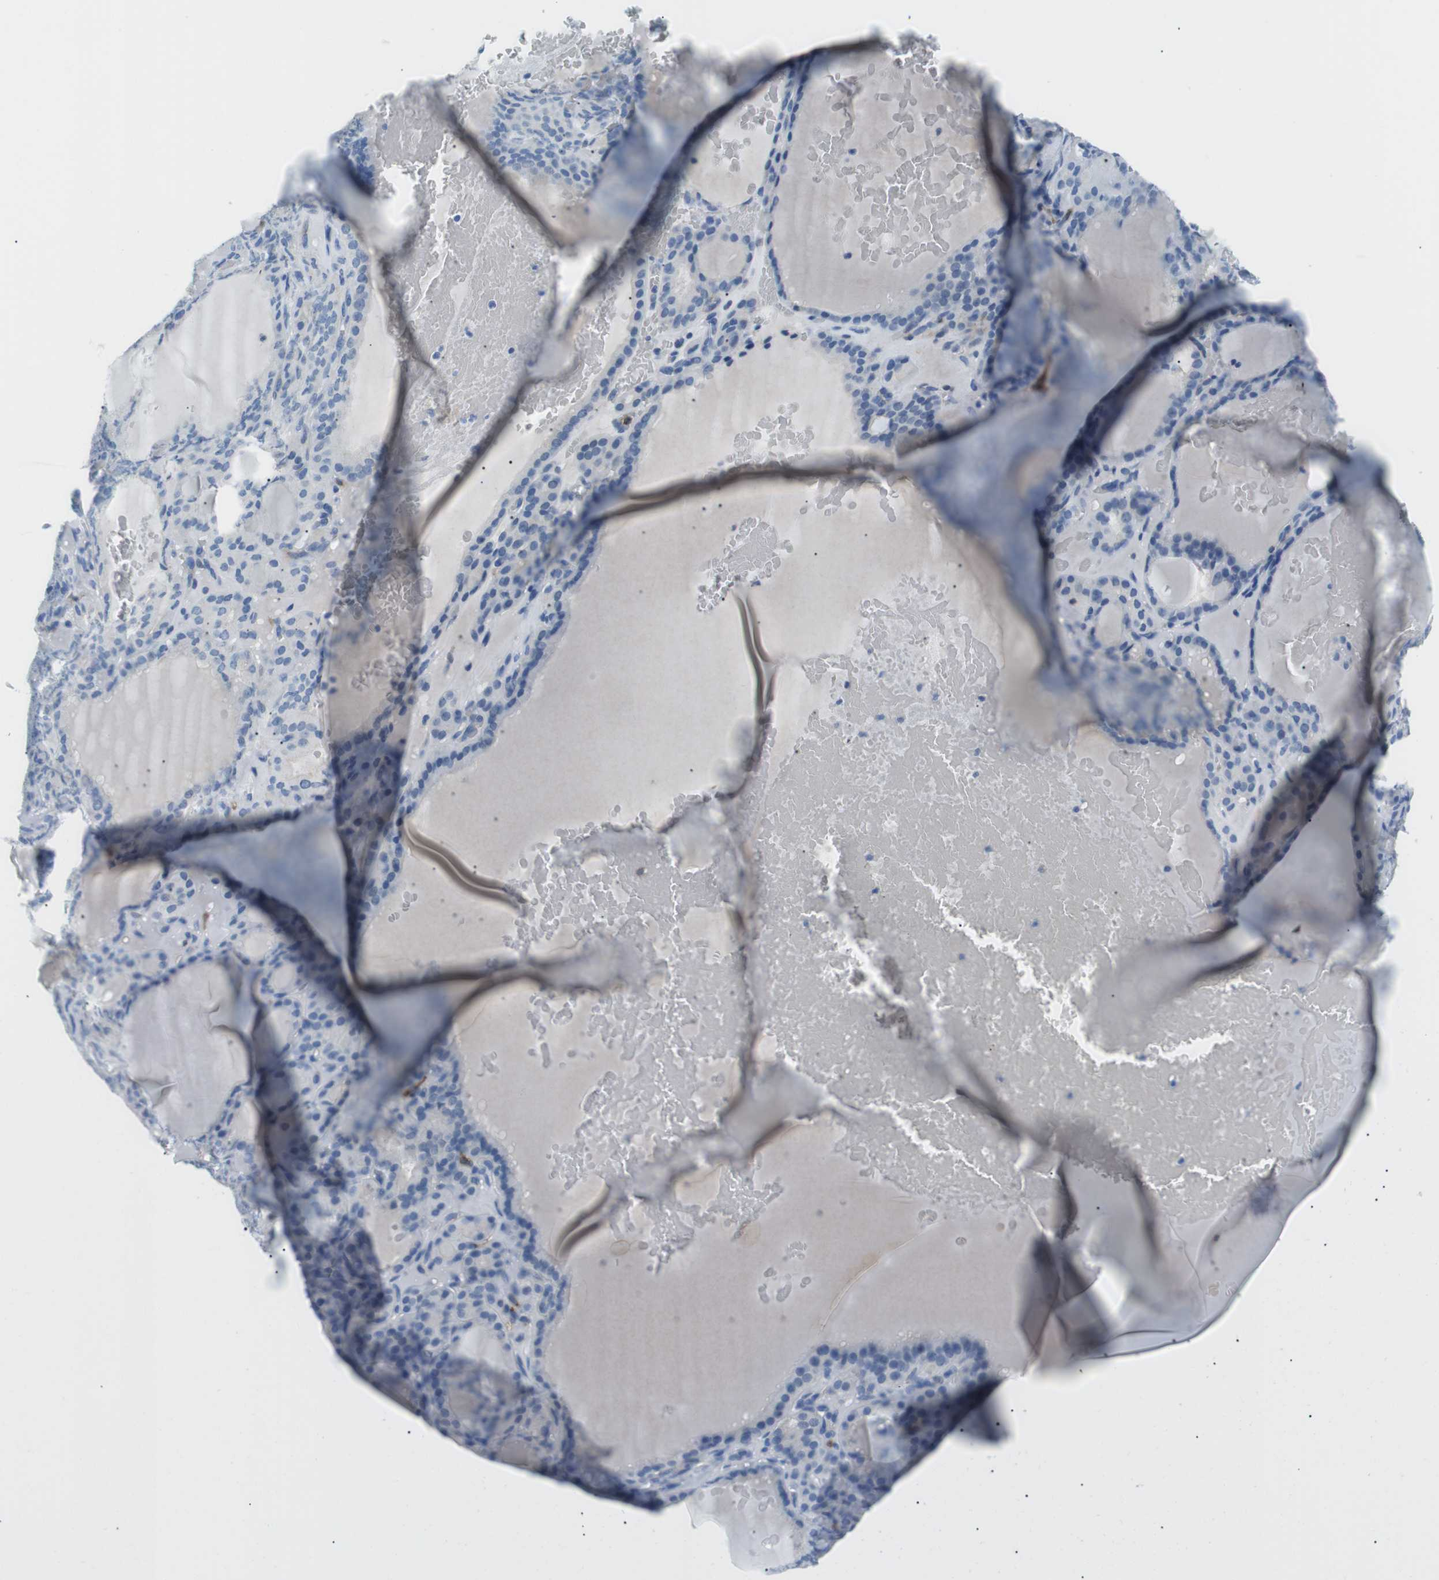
{"staining": {"intensity": "negative", "quantity": "none", "location": "none"}, "tissue": "thyroid gland", "cell_type": "Glandular cells", "image_type": "normal", "snomed": [{"axis": "morphology", "description": "Normal tissue, NOS"}, {"axis": "topography", "description": "Thyroid gland"}], "caption": "This is an immunohistochemistry image of unremarkable thyroid gland. There is no positivity in glandular cells.", "gene": "TNFRSF4", "patient": {"sex": "female", "age": 28}}